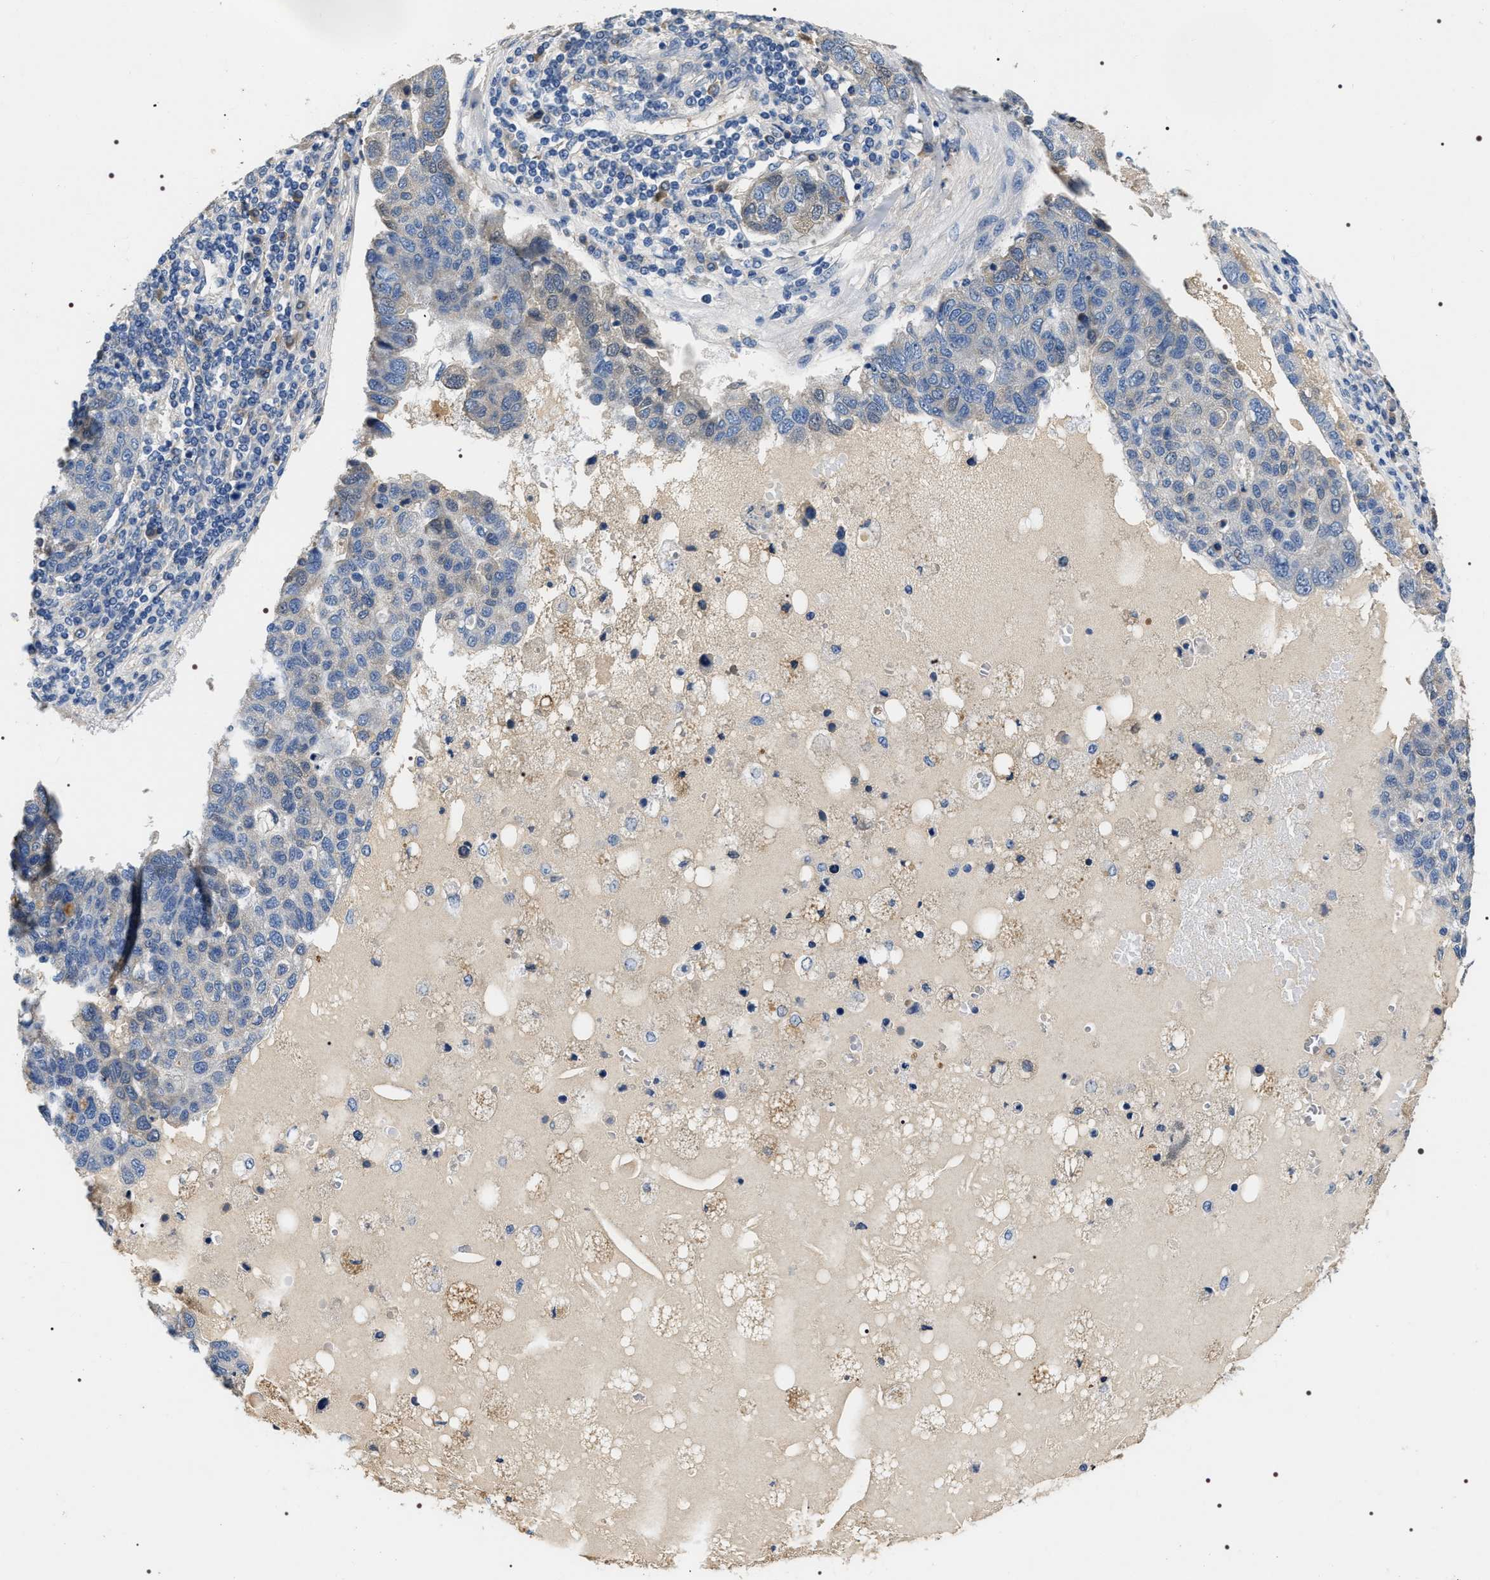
{"staining": {"intensity": "negative", "quantity": "none", "location": "none"}, "tissue": "pancreatic cancer", "cell_type": "Tumor cells", "image_type": "cancer", "snomed": [{"axis": "morphology", "description": "Adenocarcinoma, NOS"}, {"axis": "topography", "description": "Pancreas"}], "caption": "Micrograph shows no protein staining in tumor cells of pancreatic adenocarcinoma tissue.", "gene": "IFT81", "patient": {"sex": "female", "age": 61}}